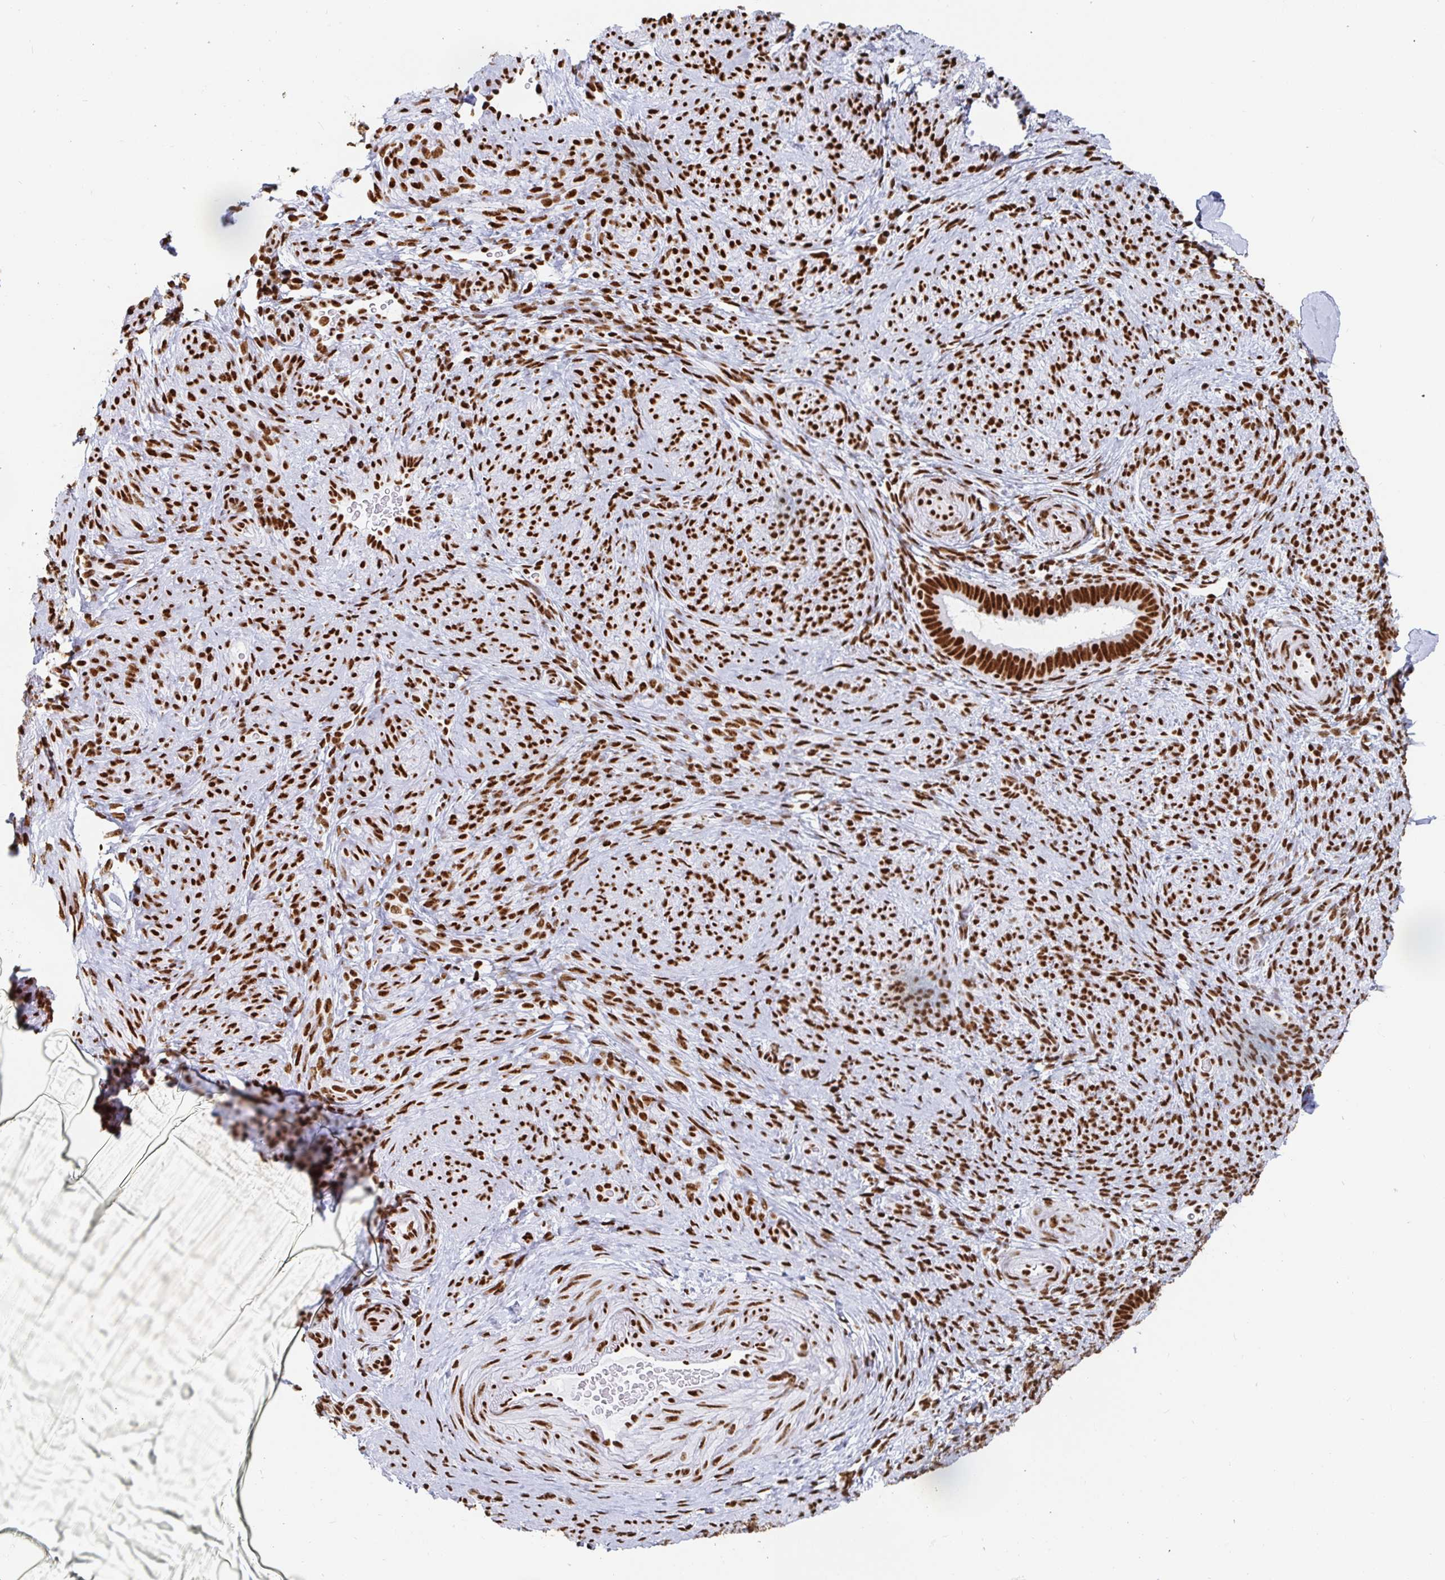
{"staining": {"intensity": "moderate", "quantity": "25%-75%", "location": "nuclear"}, "tissue": "endometrium", "cell_type": "Cells in endometrial stroma", "image_type": "normal", "snomed": [{"axis": "morphology", "description": "Normal tissue, NOS"}, {"axis": "topography", "description": "Endometrium"}], "caption": "Endometrium stained with immunohistochemistry shows moderate nuclear staining in approximately 25%-75% of cells in endometrial stroma. (Stains: DAB in brown, nuclei in blue, Microscopy: brightfield microscopy at high magnification).", "gene": "EWSR1", "patient": {"sex": "female", "age": 34}}